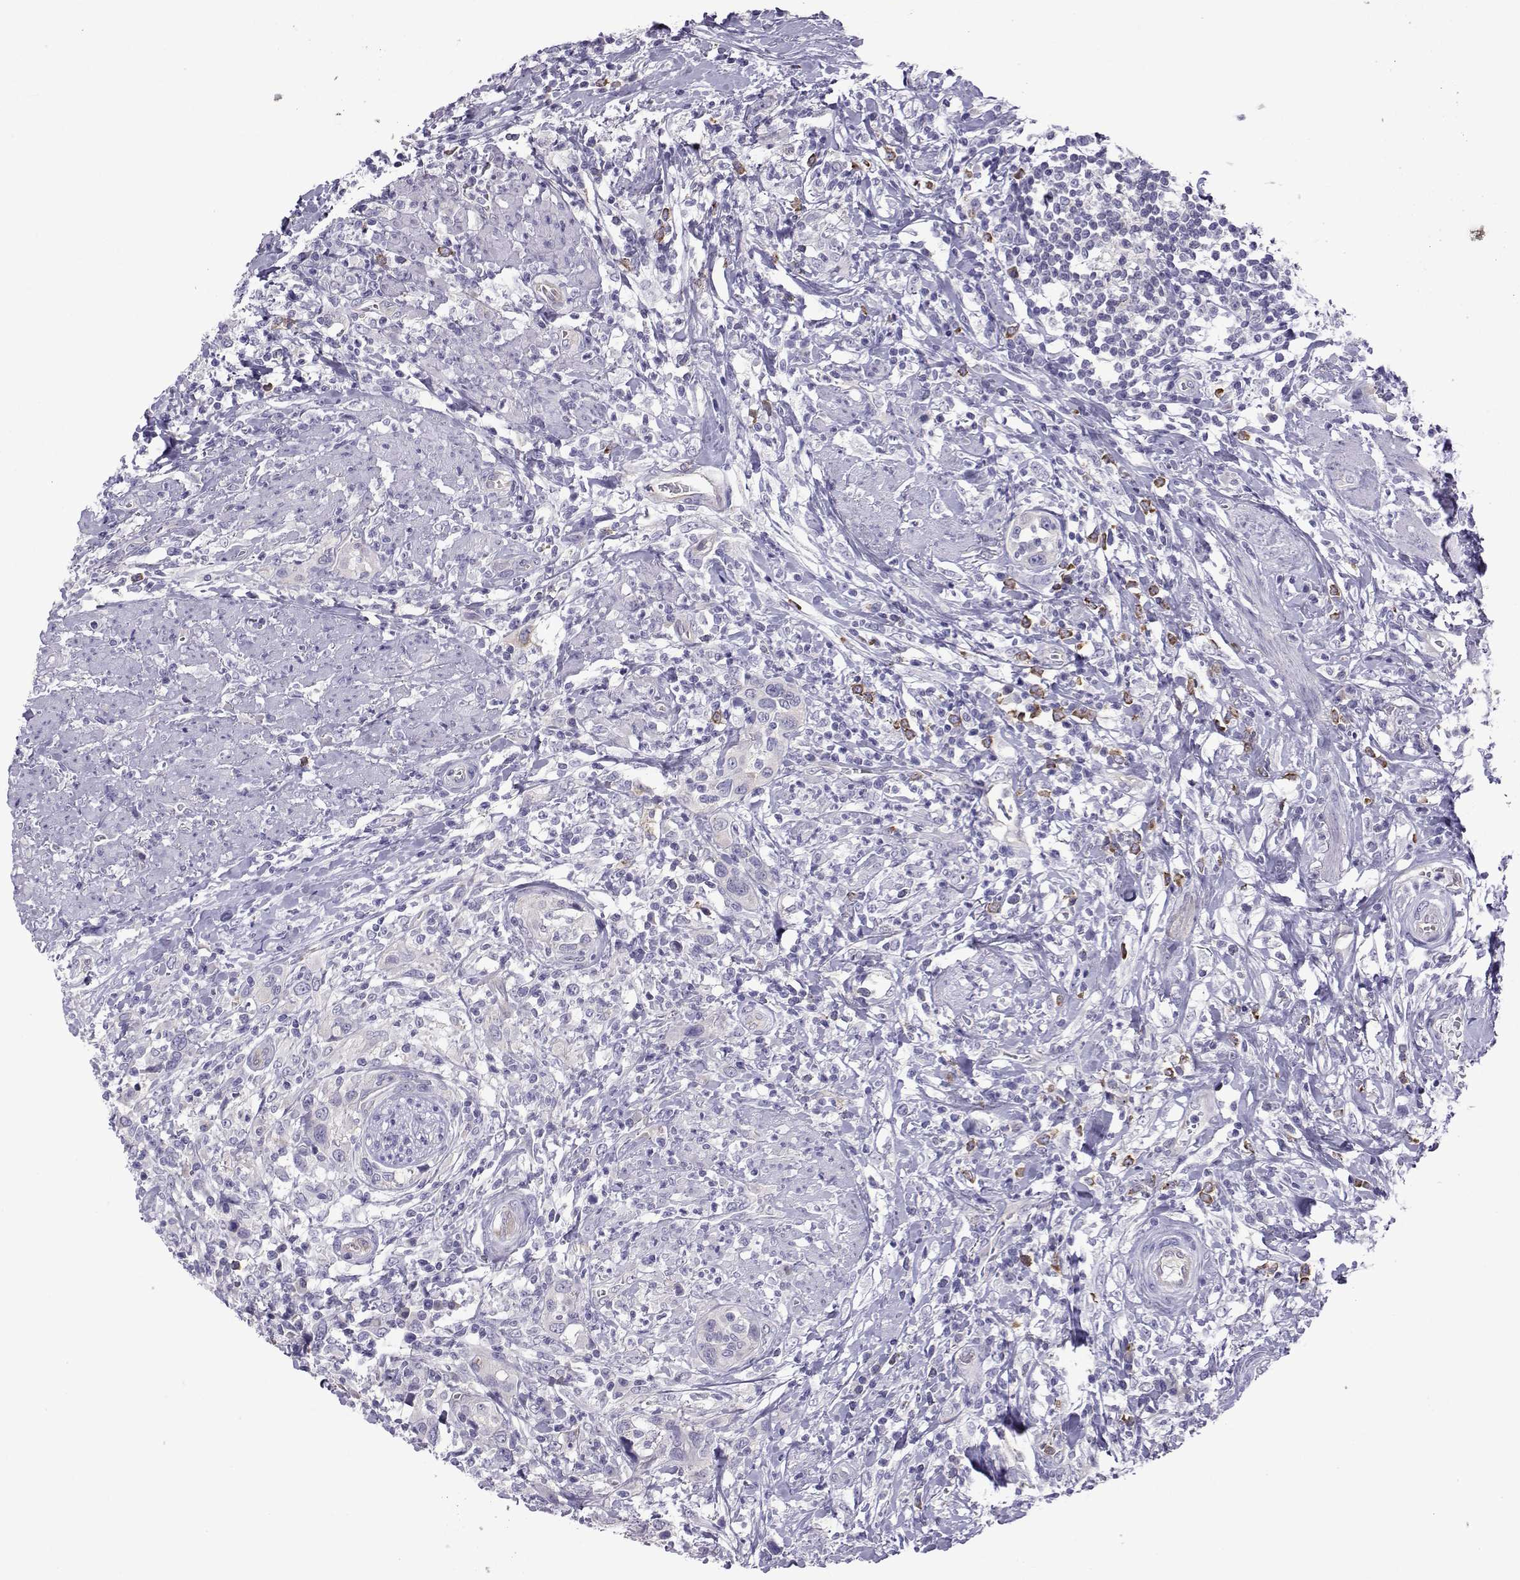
{"staining": {"intensity": "negative", "quantity": "none", "location": "none"}, "tissue": "urothelial cancer", "cell_type": "Tumor cells", "image_type": "cancer", "snomed": [{"axis": "morphology", "description": "Urothelial carcinoma, NOS"}, {"axis": "morphology", "description": "Urothelial carcinoma, High grade"}, {"axis": "topography", "description": "Urinary bladder"}], "caption": "This histopathology image is of transitional cell carcinoma stained with immunohistochemistry (IHC) to label a protein in brown with the nuclei are counter-stained blue. There is no positivity in tumor cells.", "gene": "COL22A1", "patient": {"sex": "female", "age": 64}}